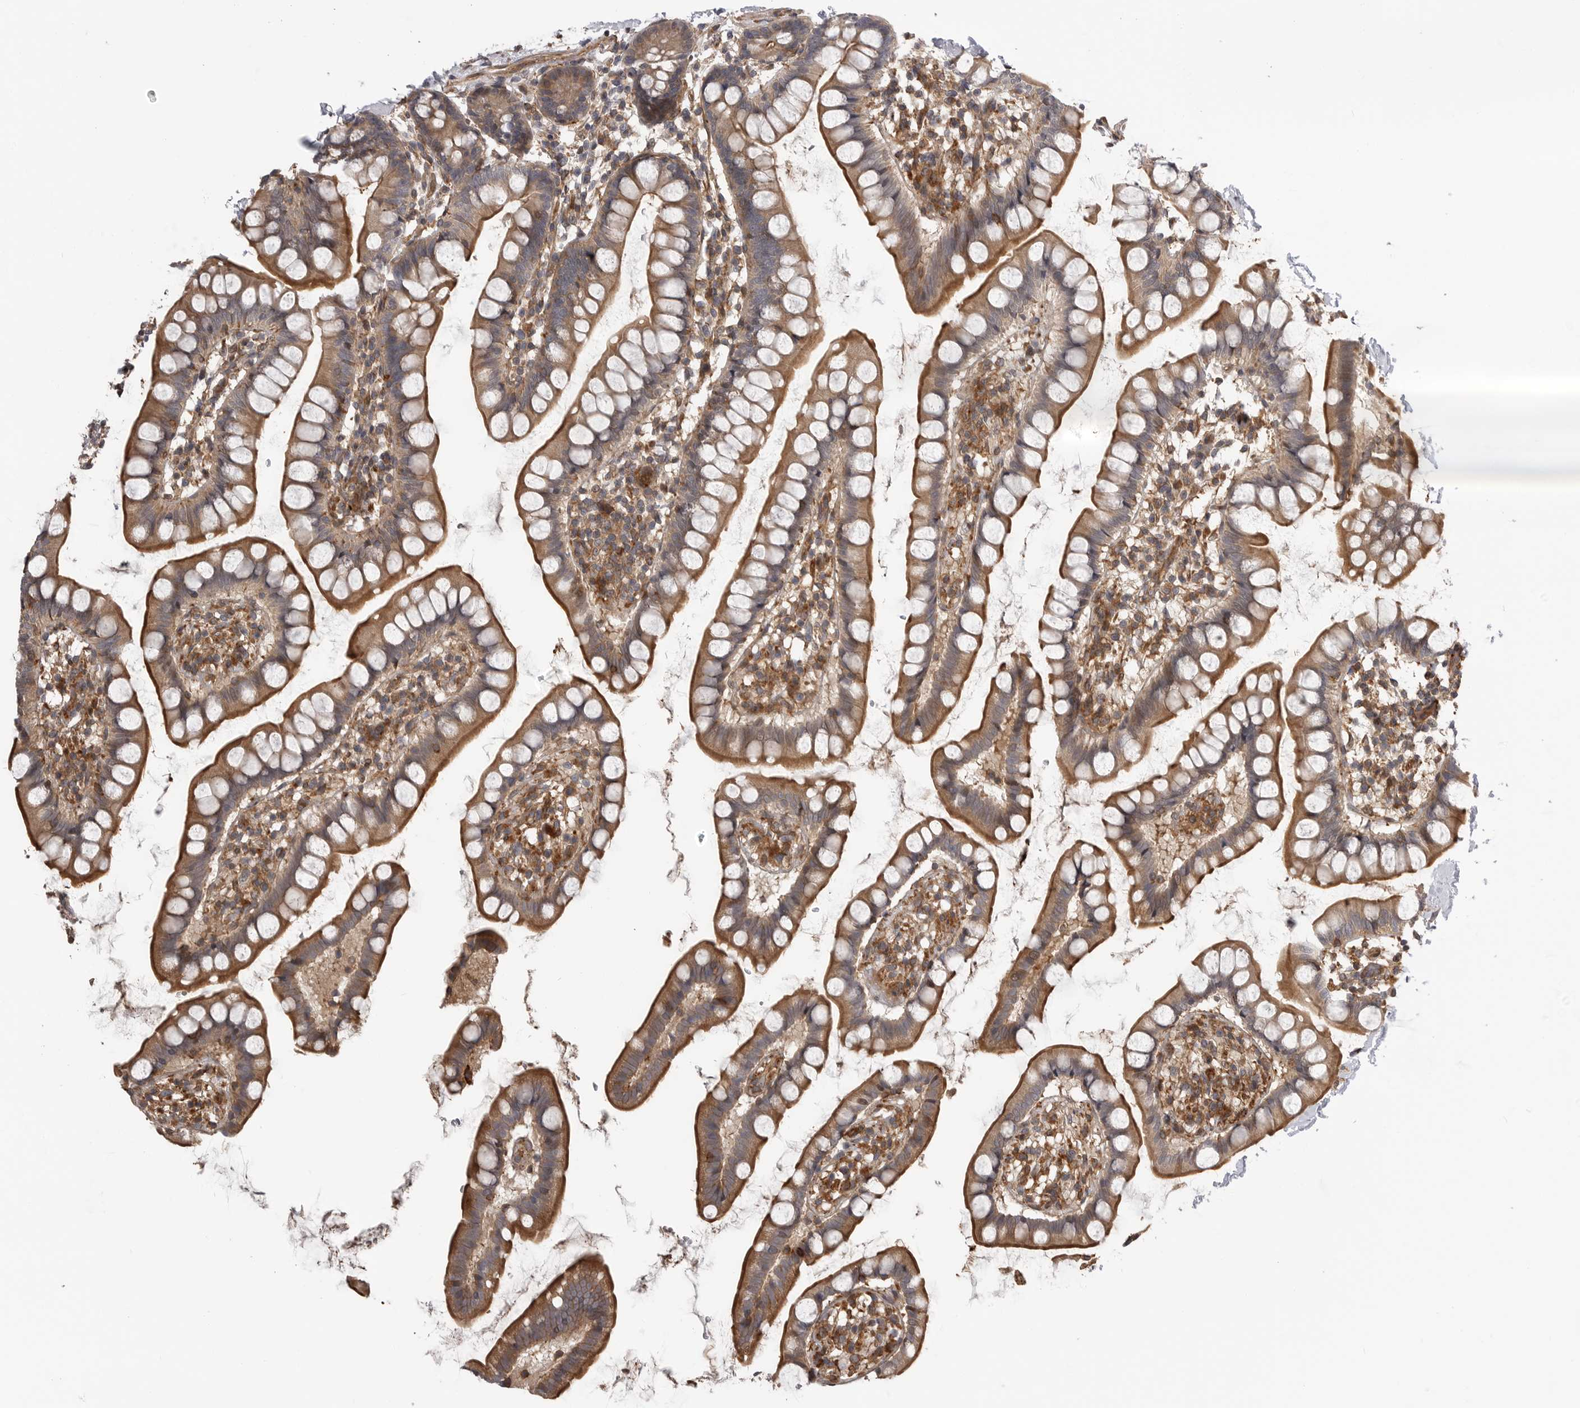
{"staining": {"intensity": "moderate", "quantity": ">75%", "location": "cytoplasmic/membranous"}, "tissue": "small intestine", "cell_type": "Glandular cells", "image_type": "normal", "snomed": [{"axis": "morphology", "description": "Normal tissue, NOS"}, {"axis": "topography", "description": "Small intestine"}], "caption": "High-power microscopy captured an IHC micrograph of unremarkable small intestine, revealing moderate cytoplasmic/membranous expression in approximately >75% of glandular cells.", "gene": "TRIM56", "patient": {"sex": "female", "age": 84}}